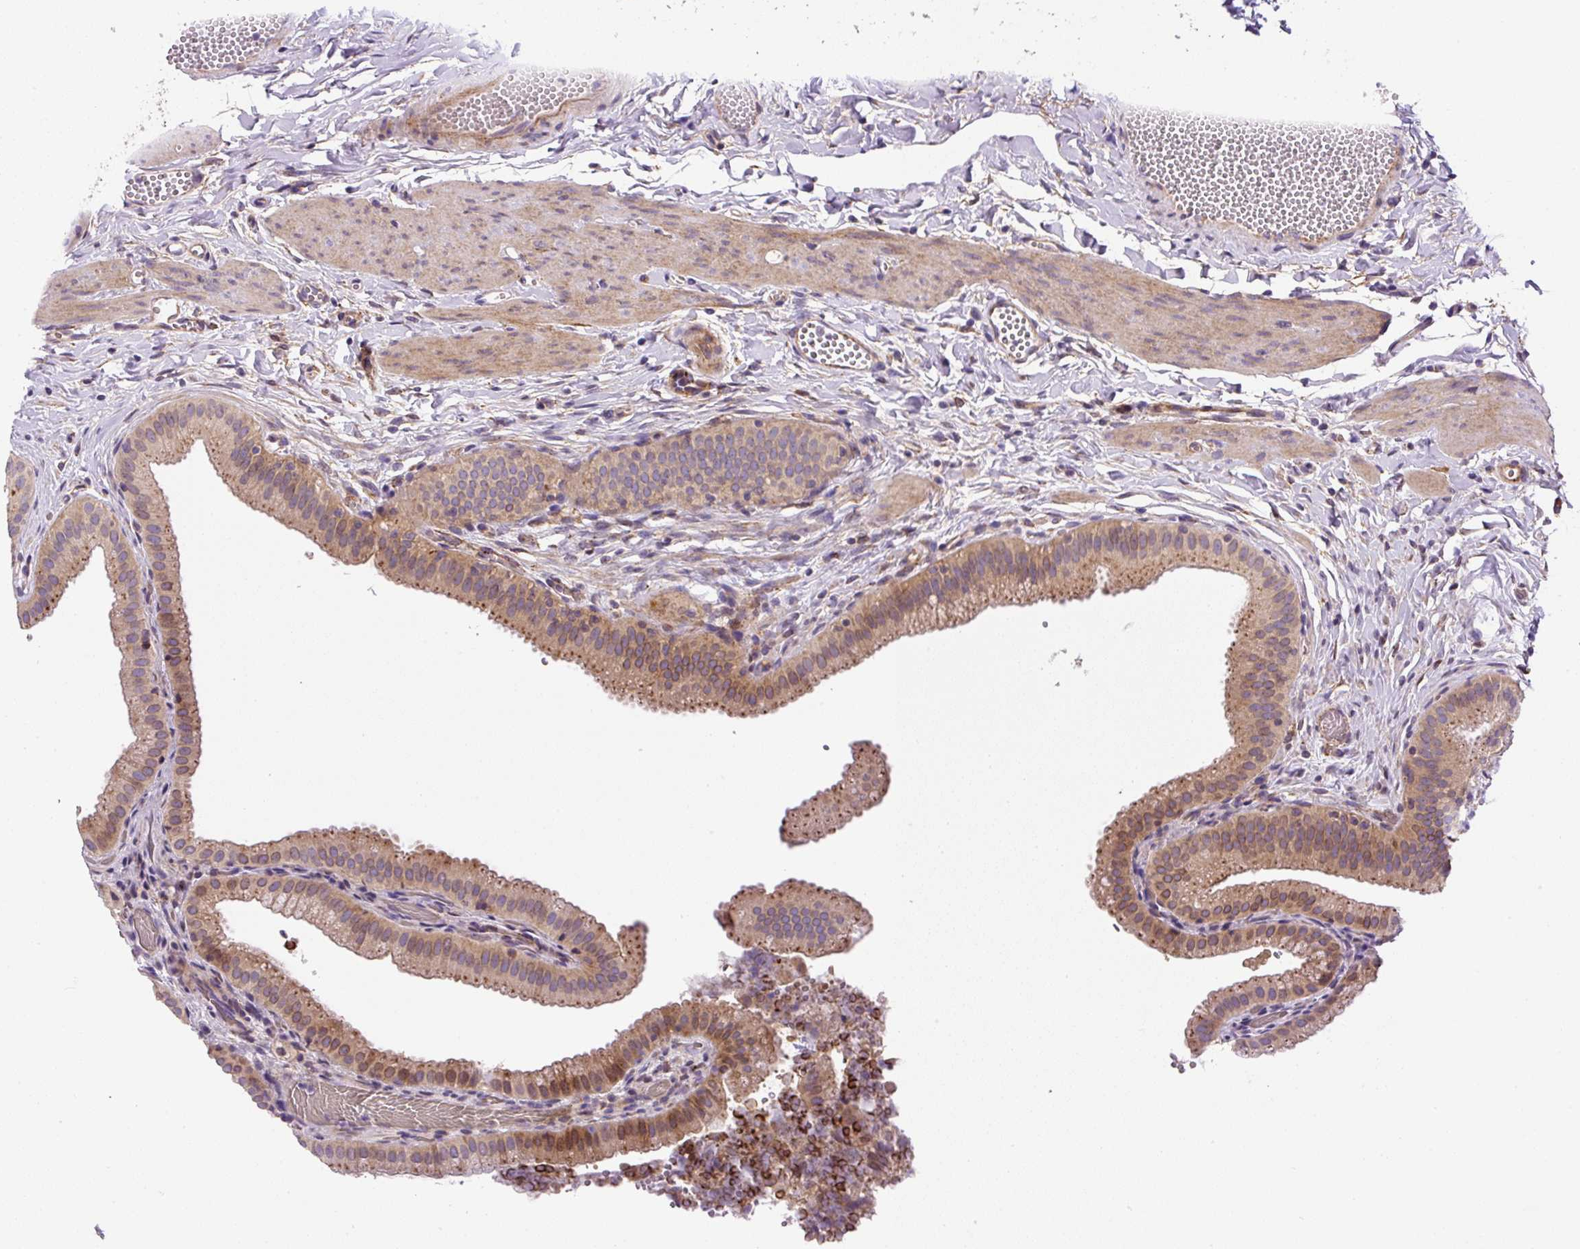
{"staining": {"intensity": "moderate", "quantity": "25%-75%", "location": "cytoplasmic/membranous,nuclear"}, "tissue": "gallbladder", "cell_type": "Glandular cells", "image_type": "normal", "snomed": [{"axis": "morphology", "description": "Normal tissue, NOS"}, {"axis": "topography", "description": "Gallbladder"}], "caption": "A brown stain labels moderate cytoplasmic/membranous,nuclear expression of a protein in glandular cells of normal human gallbladder.", "gene": "RNF170", "patient": {"sex": "female", "age": 63}}